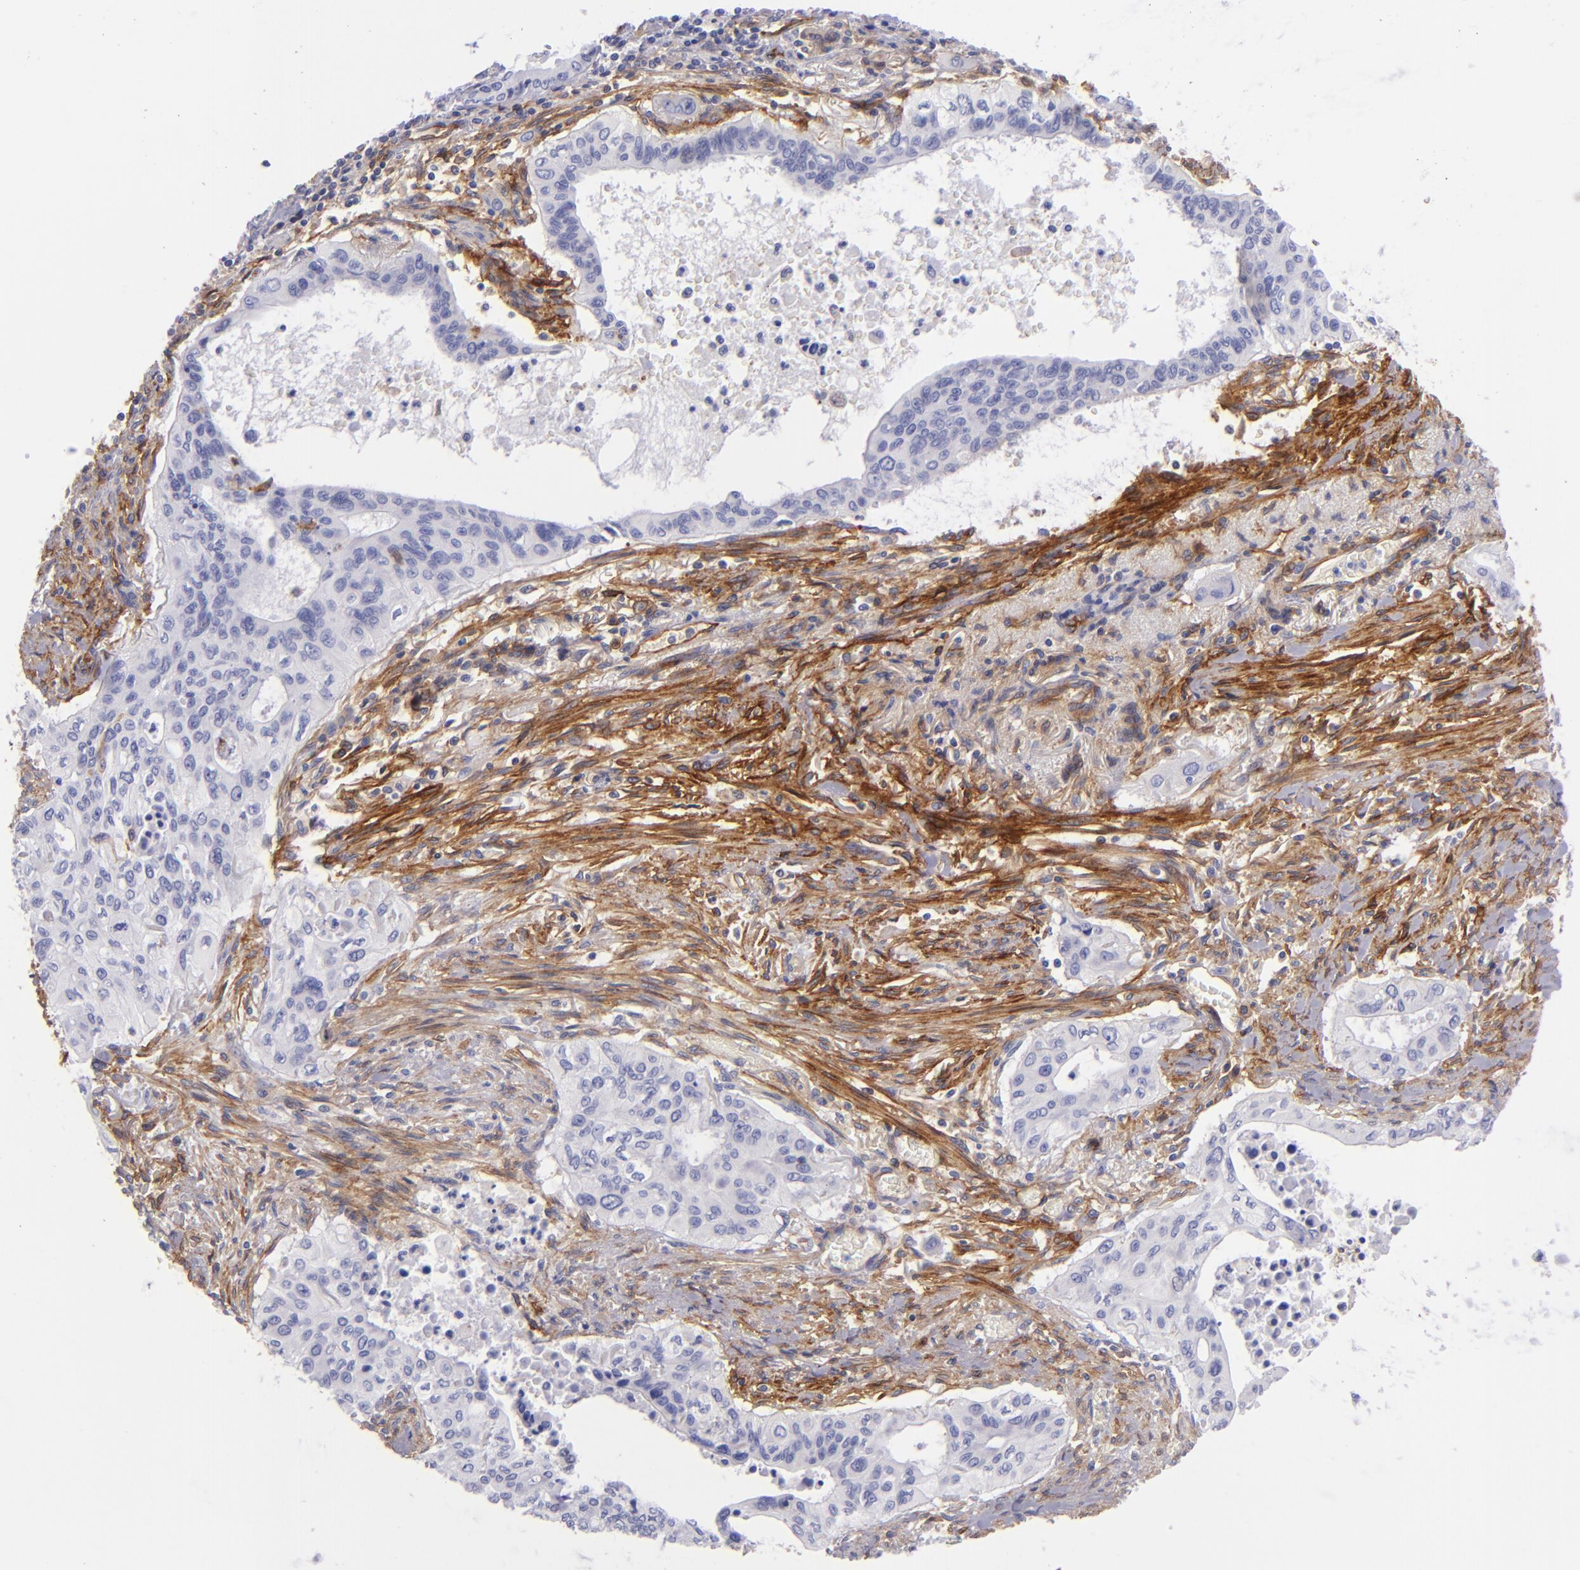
{"staining": {"intensity": "negative", "quantity": "none", "location": "none"}, "tissue": "pancreatic cancer", "cell_type": "Tumor cells", "image_type": "cancer", "snomed": [{"axis": "morphology", "description": "Adenocarcinoma, NOS"}, {"axis": "topography", "description": "Pancreas"}], "caption": "There is no significant positivity in tumor cells of pancreatic adenocarcinoma.", "gene": "ENTPD1", "patient": {"sex": "male", "age": 77}}